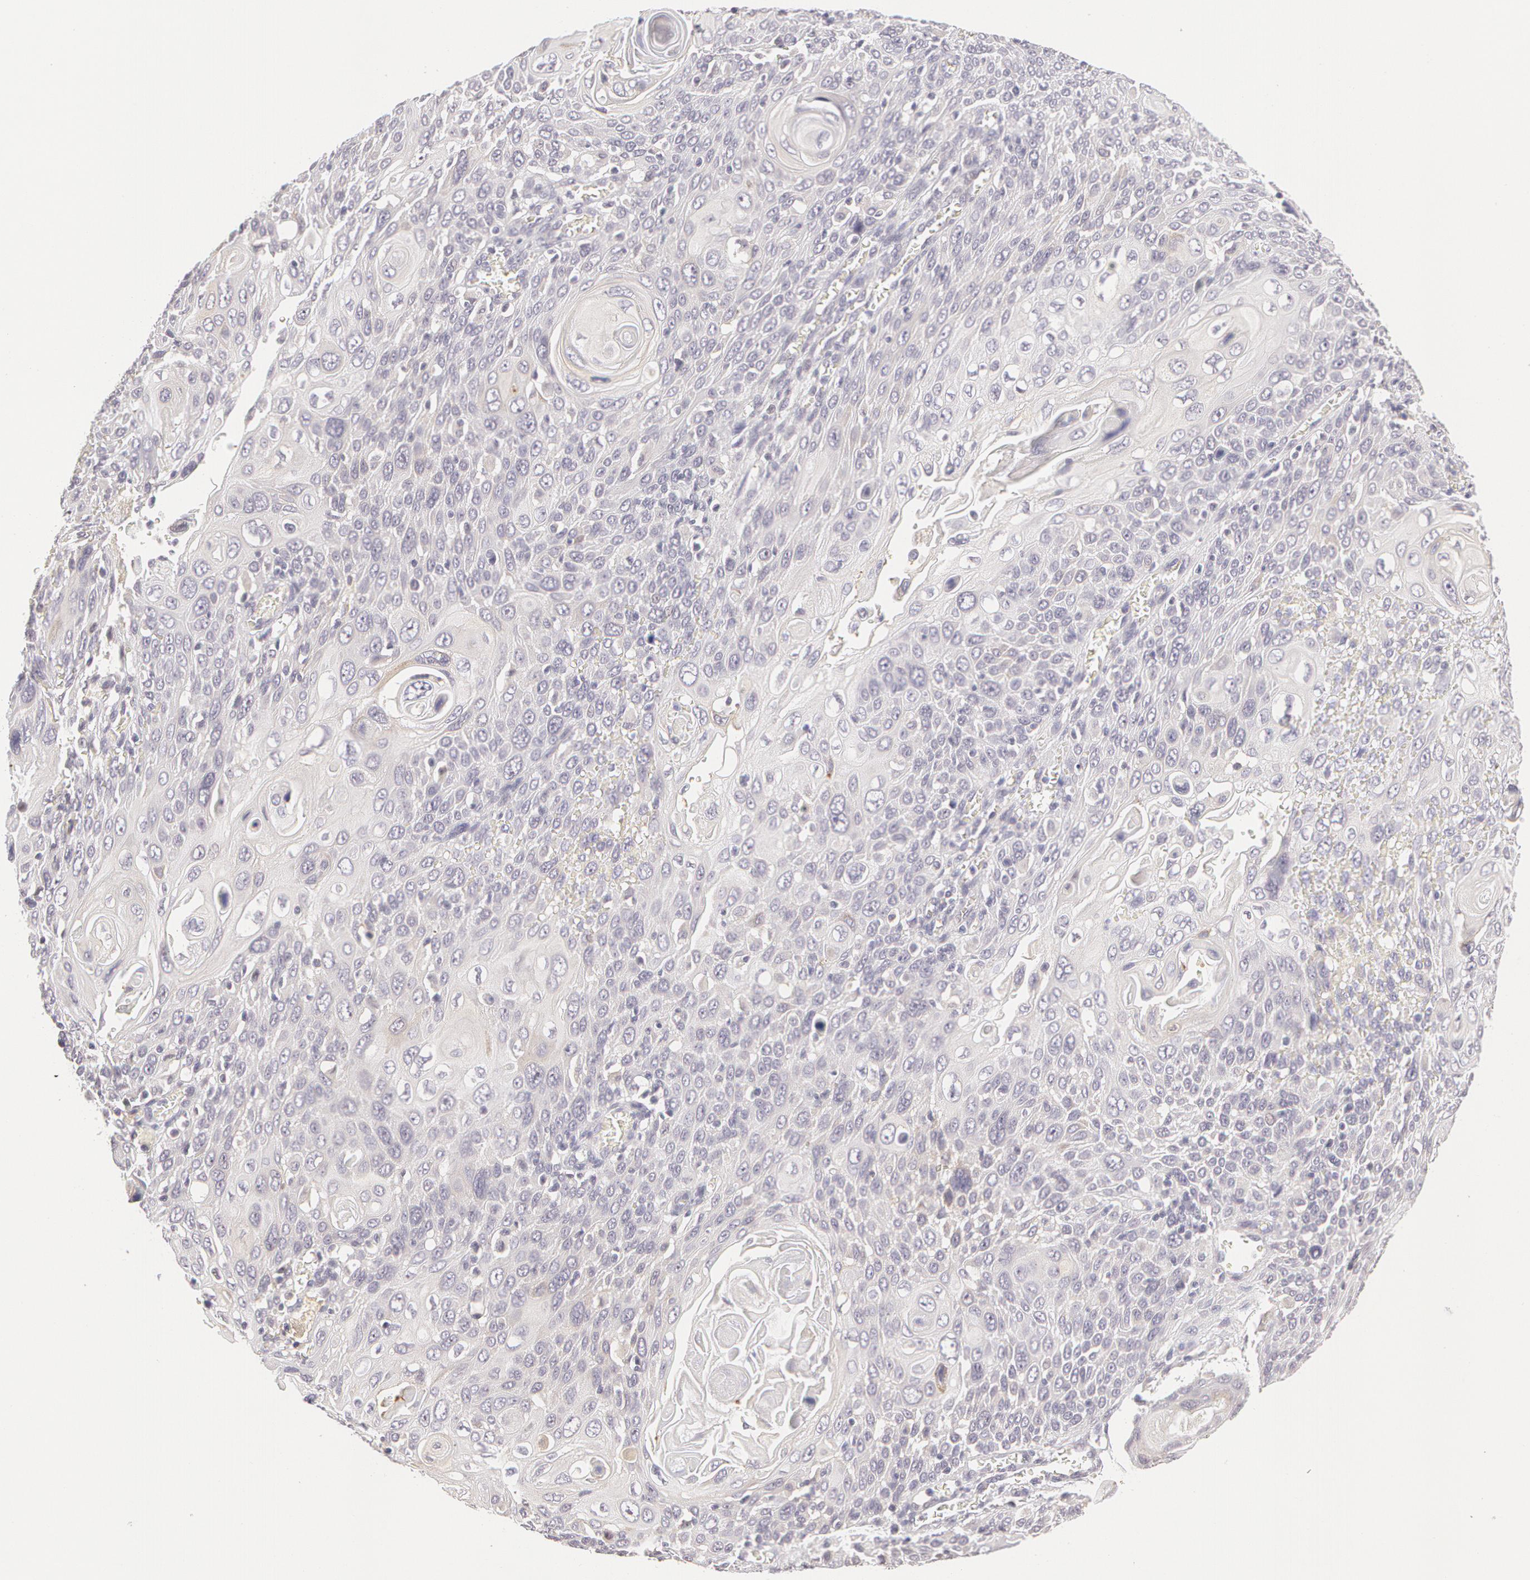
{"staining": {"intensity": "negative", "quantity": "none", "location": "none"}, "tissue": "cervical cancer", "cell_type": "Tumor cells", "image_type": "cancer", "snomed": [{"axis": "morphology", "description": "Squamous cell carcinoma, NOS"}, {"axis": "topography", "description": "Cervix"}], "caption": "The histopathology image exhibits no significant staining in tumor cells of squamous cell carcinoma (cervical).", "gene": "ZNF597", "patient": {"sex": "female", "age": 54}}